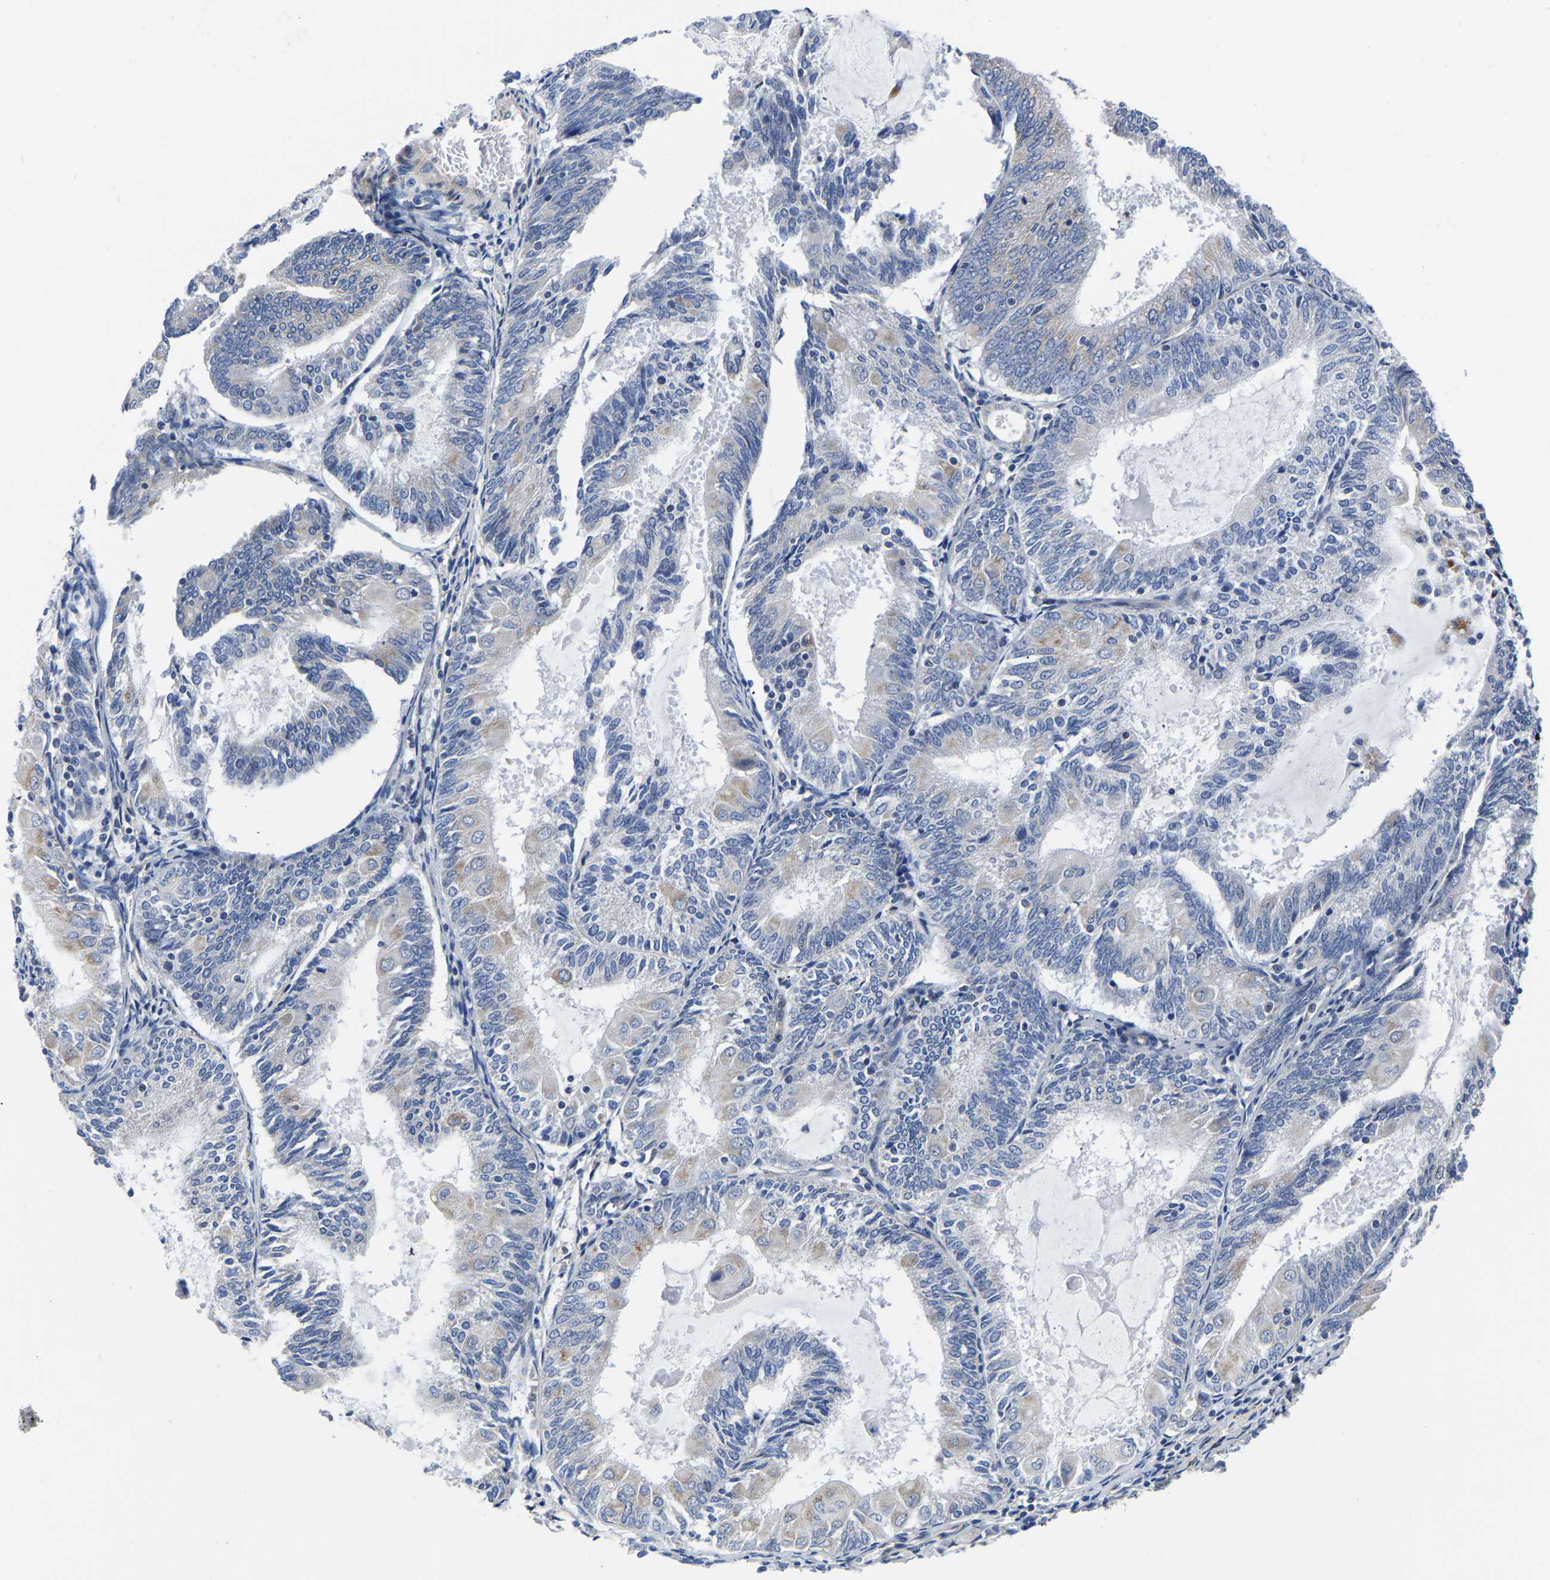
{"staining": {"intensity": "negative", "quantity": "none", "location": "none"}, "tissue": "endometrial cancer", "cell_type": "Tumor cells", "image_type": "cancer", "snomed": [{"axis": "morphology", "description": "Adenocarcinoma, NOS"}, {"axis": "topography", "description": "Endometrium"}], "caption": "Immunohistochemistry (IHC) image of neoplastic tissue: adenocarcinoma (endometrial) stained with DAB (3,3'-diaminobenzidine) displays no significant protein expression in tumor cells.", "gene": "PDLIM7", "patient": {"sex": "female", "age": 81}}